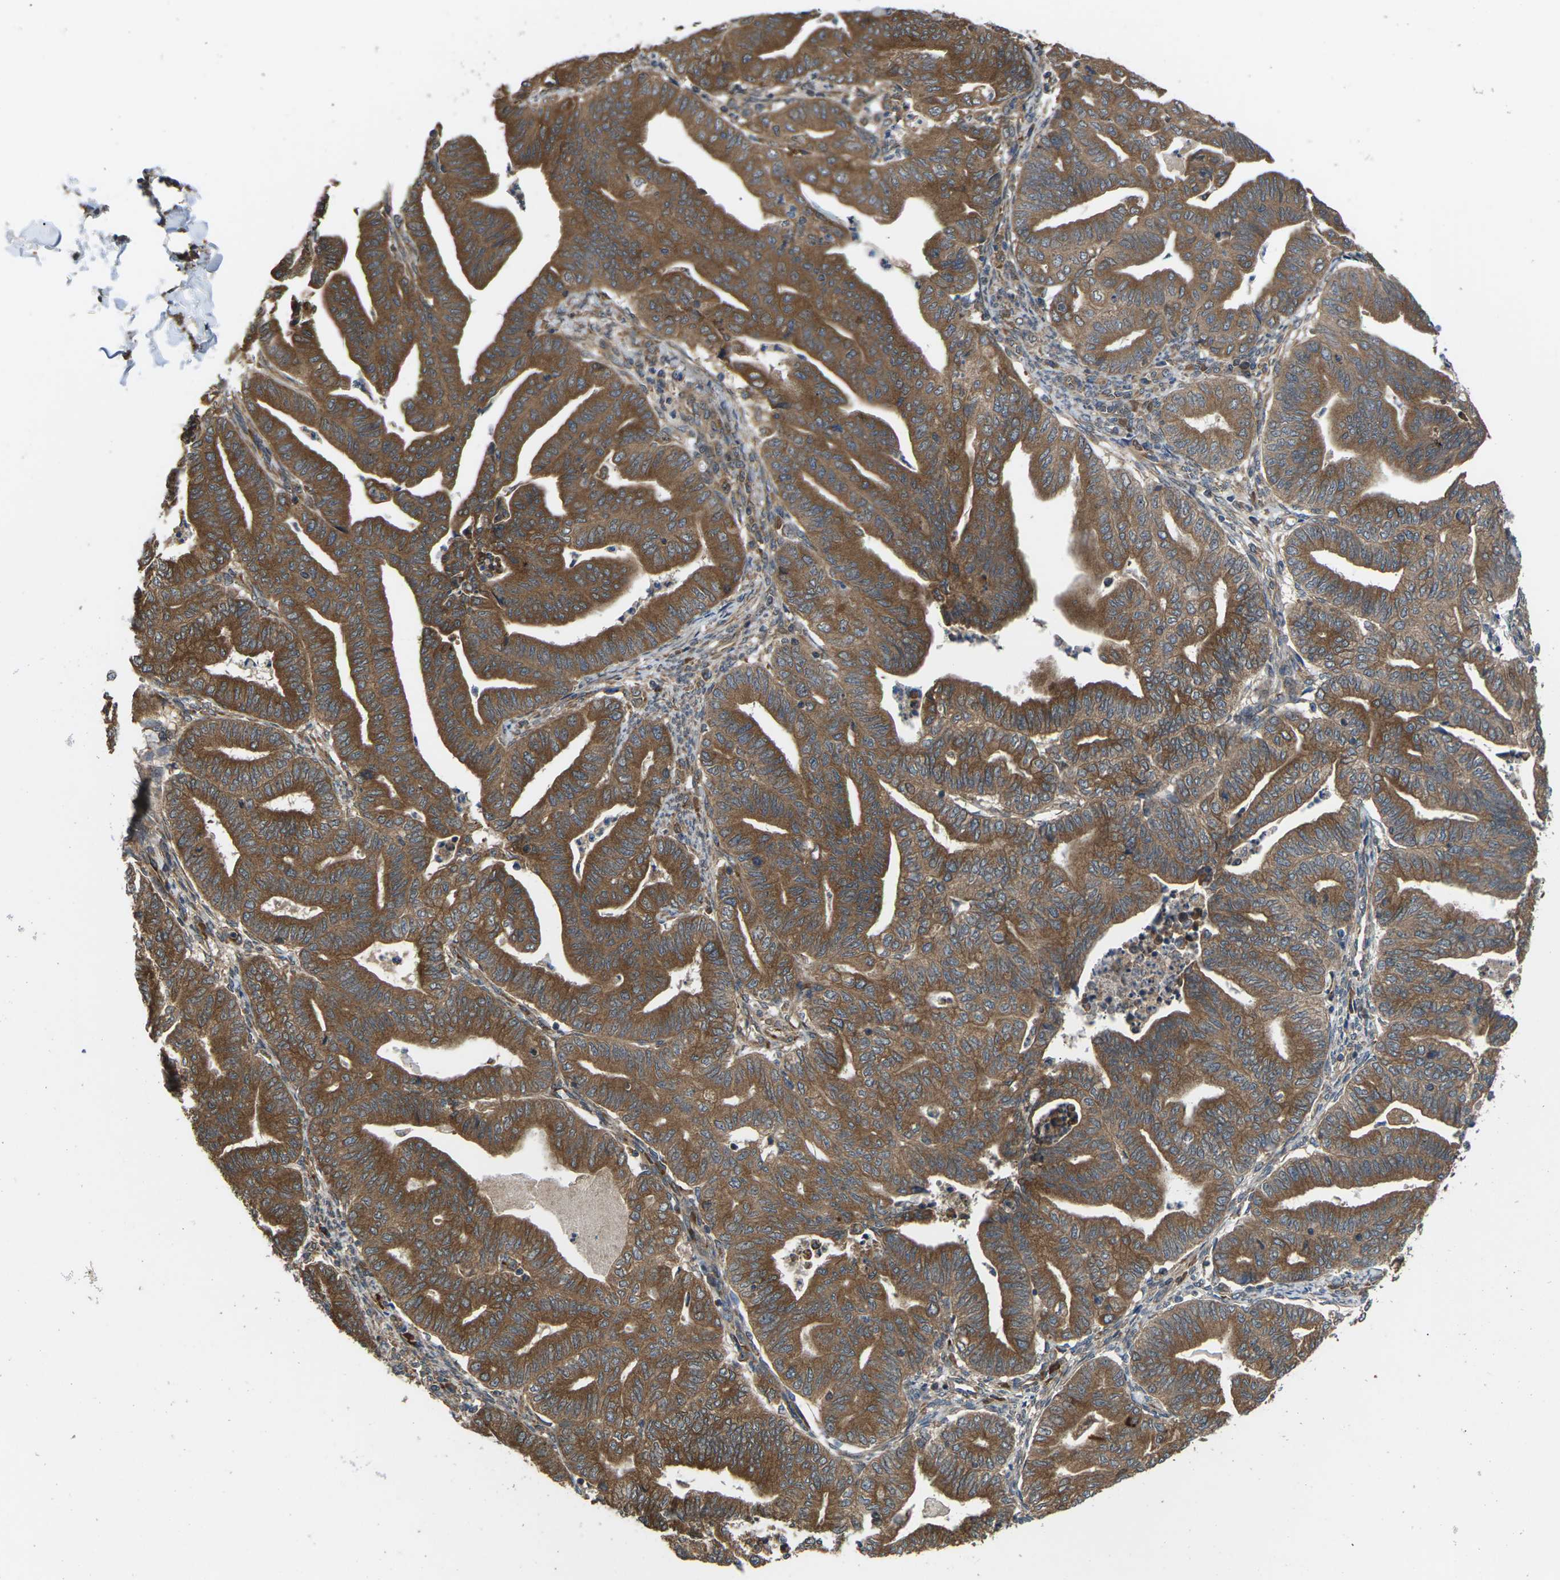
{"staining": {"intensity": "moderate", "quantity": ">75%", "location": "cytoplasmic/membranous"}, "tissue": "endometrial cancer", "cell_type": "Tumor cells", "image_type": "cancer", "snomed": [{"axis": "morphology", "description": "Adenocarcinoma, NOS"}, {"axis": "topography", "description": "Endometrium"}], "caption": "Immunohistochemical staining of human endometrial cancer reveals medium levels of moderate cytoplasmic/membranous staining in approximately >75% of tumor cells.", "gene": "NRAS", "patient": {"sex": "female", "age": 79}}